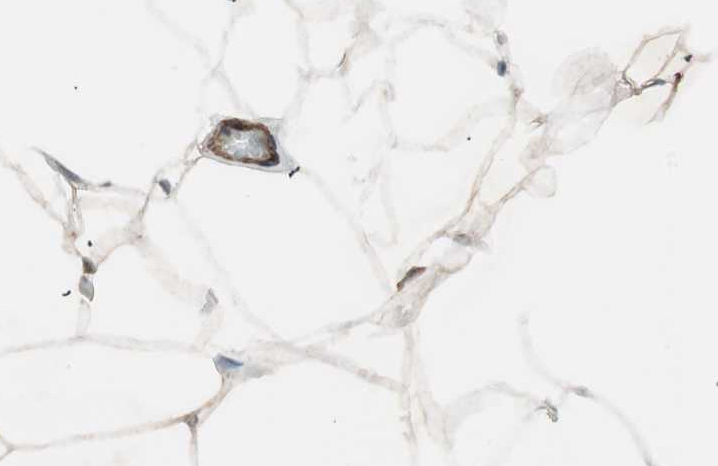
{"staining": {"intensity": "moderate", "quantity": ">75%", "location": "cytoplasmic/membranous,nuclear"}, "tissue": "adipose tissue", "cell_type": "Adipocytes", "image_type": "normal", "snomed": [{"axis": "morphology", "description": "Normal tissue, NOS"}, {"axis": "topography", "description": "Breast"}, {"axis": "topography", "description": "Adipose tissue"}], "caption": "Immunohistochemical staining of benign human adipose tissue displays moderate cytoplasmic/membranous,nuclear protein positivity in about >75% of adipocytes. (DAB IHC, brown staining for protein, blue staining for nuclei).", "gene": "CDK19", "patient": {"sex": "female", "age": 25}}